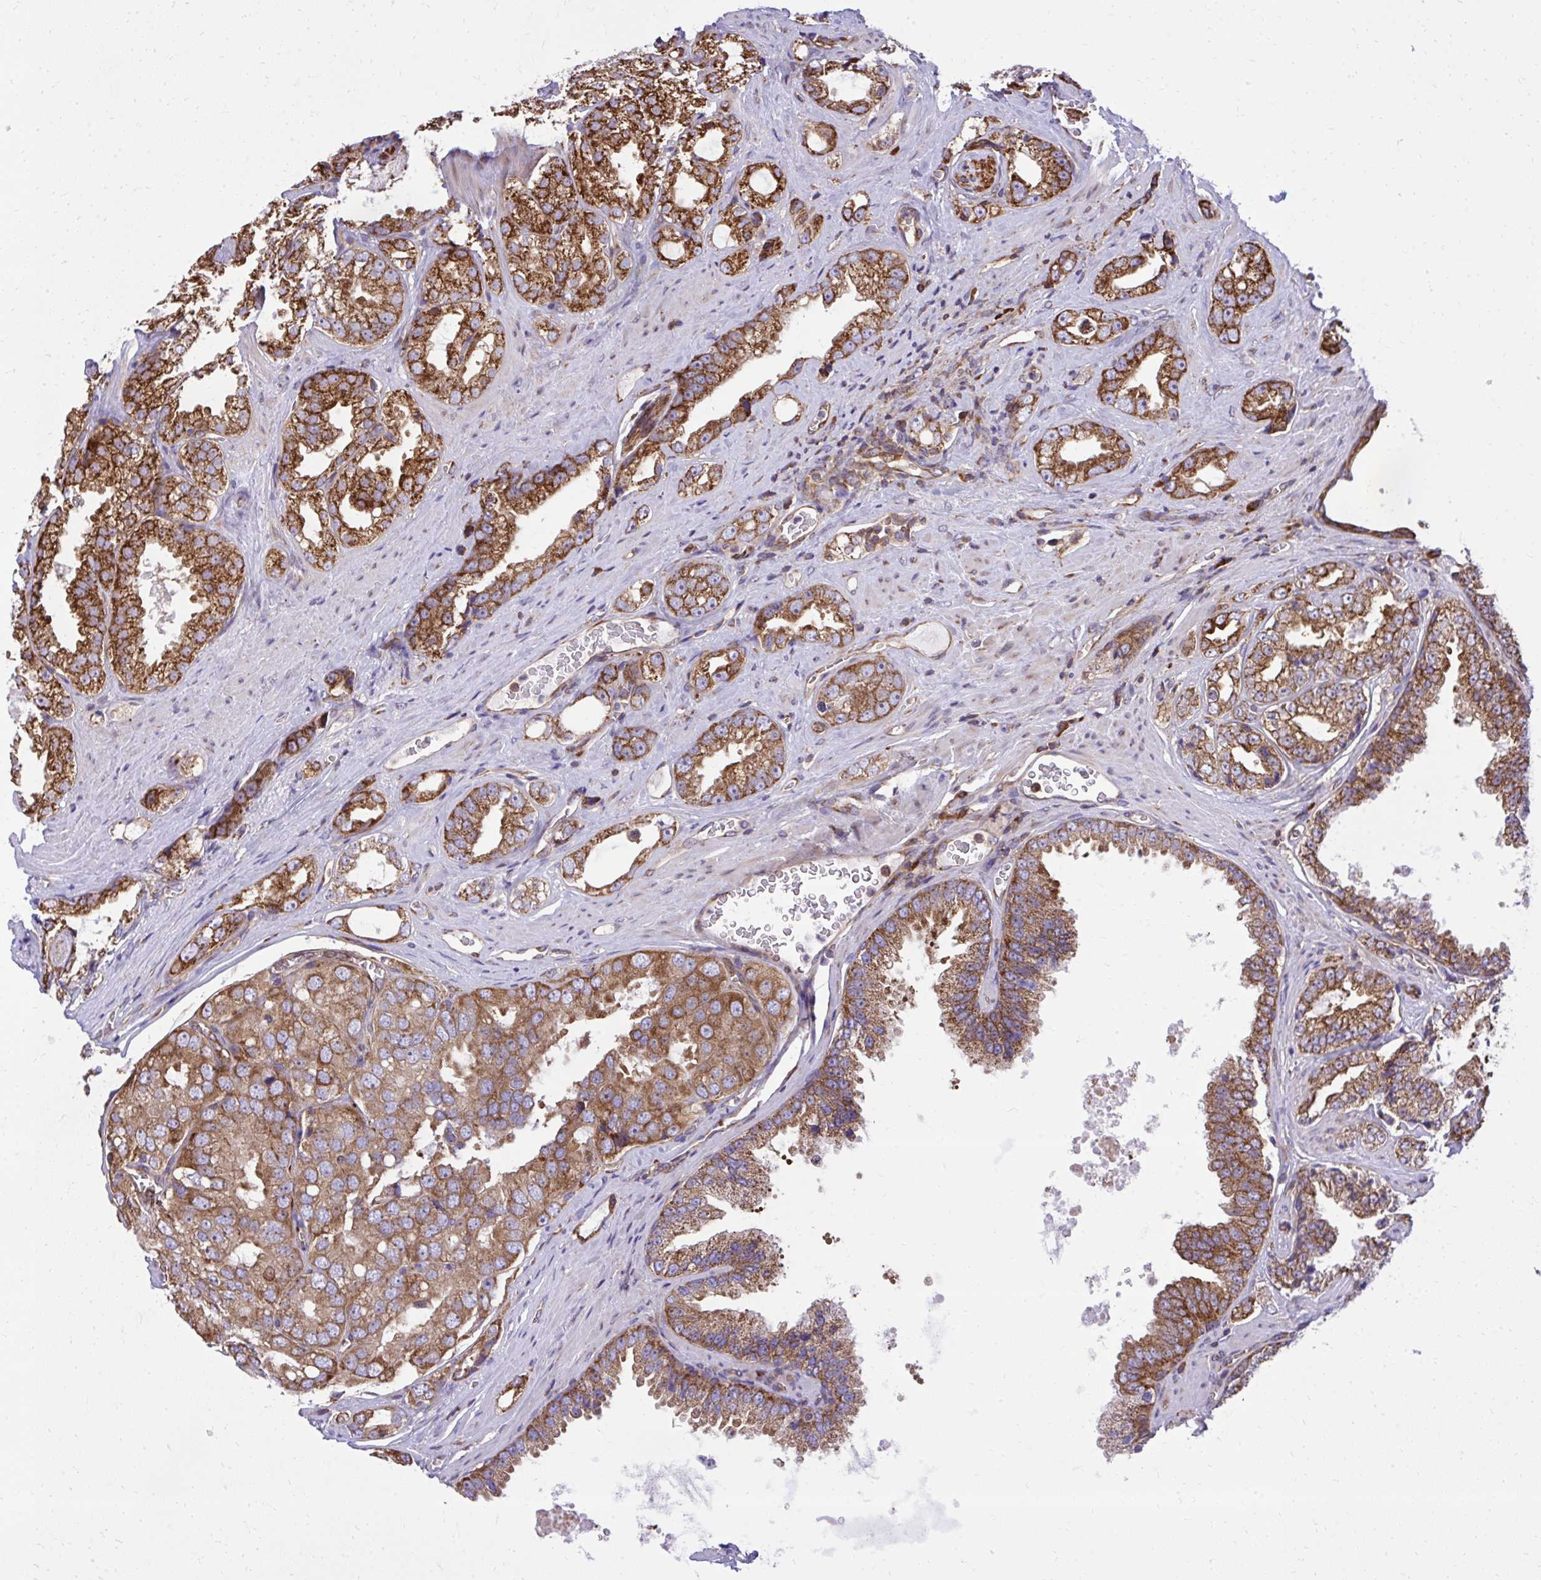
{"staining": {"intensity": "strong", "quantity": ">75%", "location": "cytoplasmic/membranous"}, "tissue": "prostate cancer", "cell_type": "Tumor cells", "image_type": "cancer", "snomed": [{"axis": "morphology", "description": "Adenocarcinoma, High grade"}, {"axis": "topography", "description": "Prostate"}], "caption": "IHC micrograph of neoplastic tissue: high-grade adenocarcinoma (prostate) stained using immunohistochemistry (IHC) reveals high levels of strong protein expression localized specifically in the cytoplasmic/membranous of tumor cells, appearing as a cytoplasmic/membranous brown color.", "gene": "NMNAT3", "patient": {"sex": "male", "age": 67}}